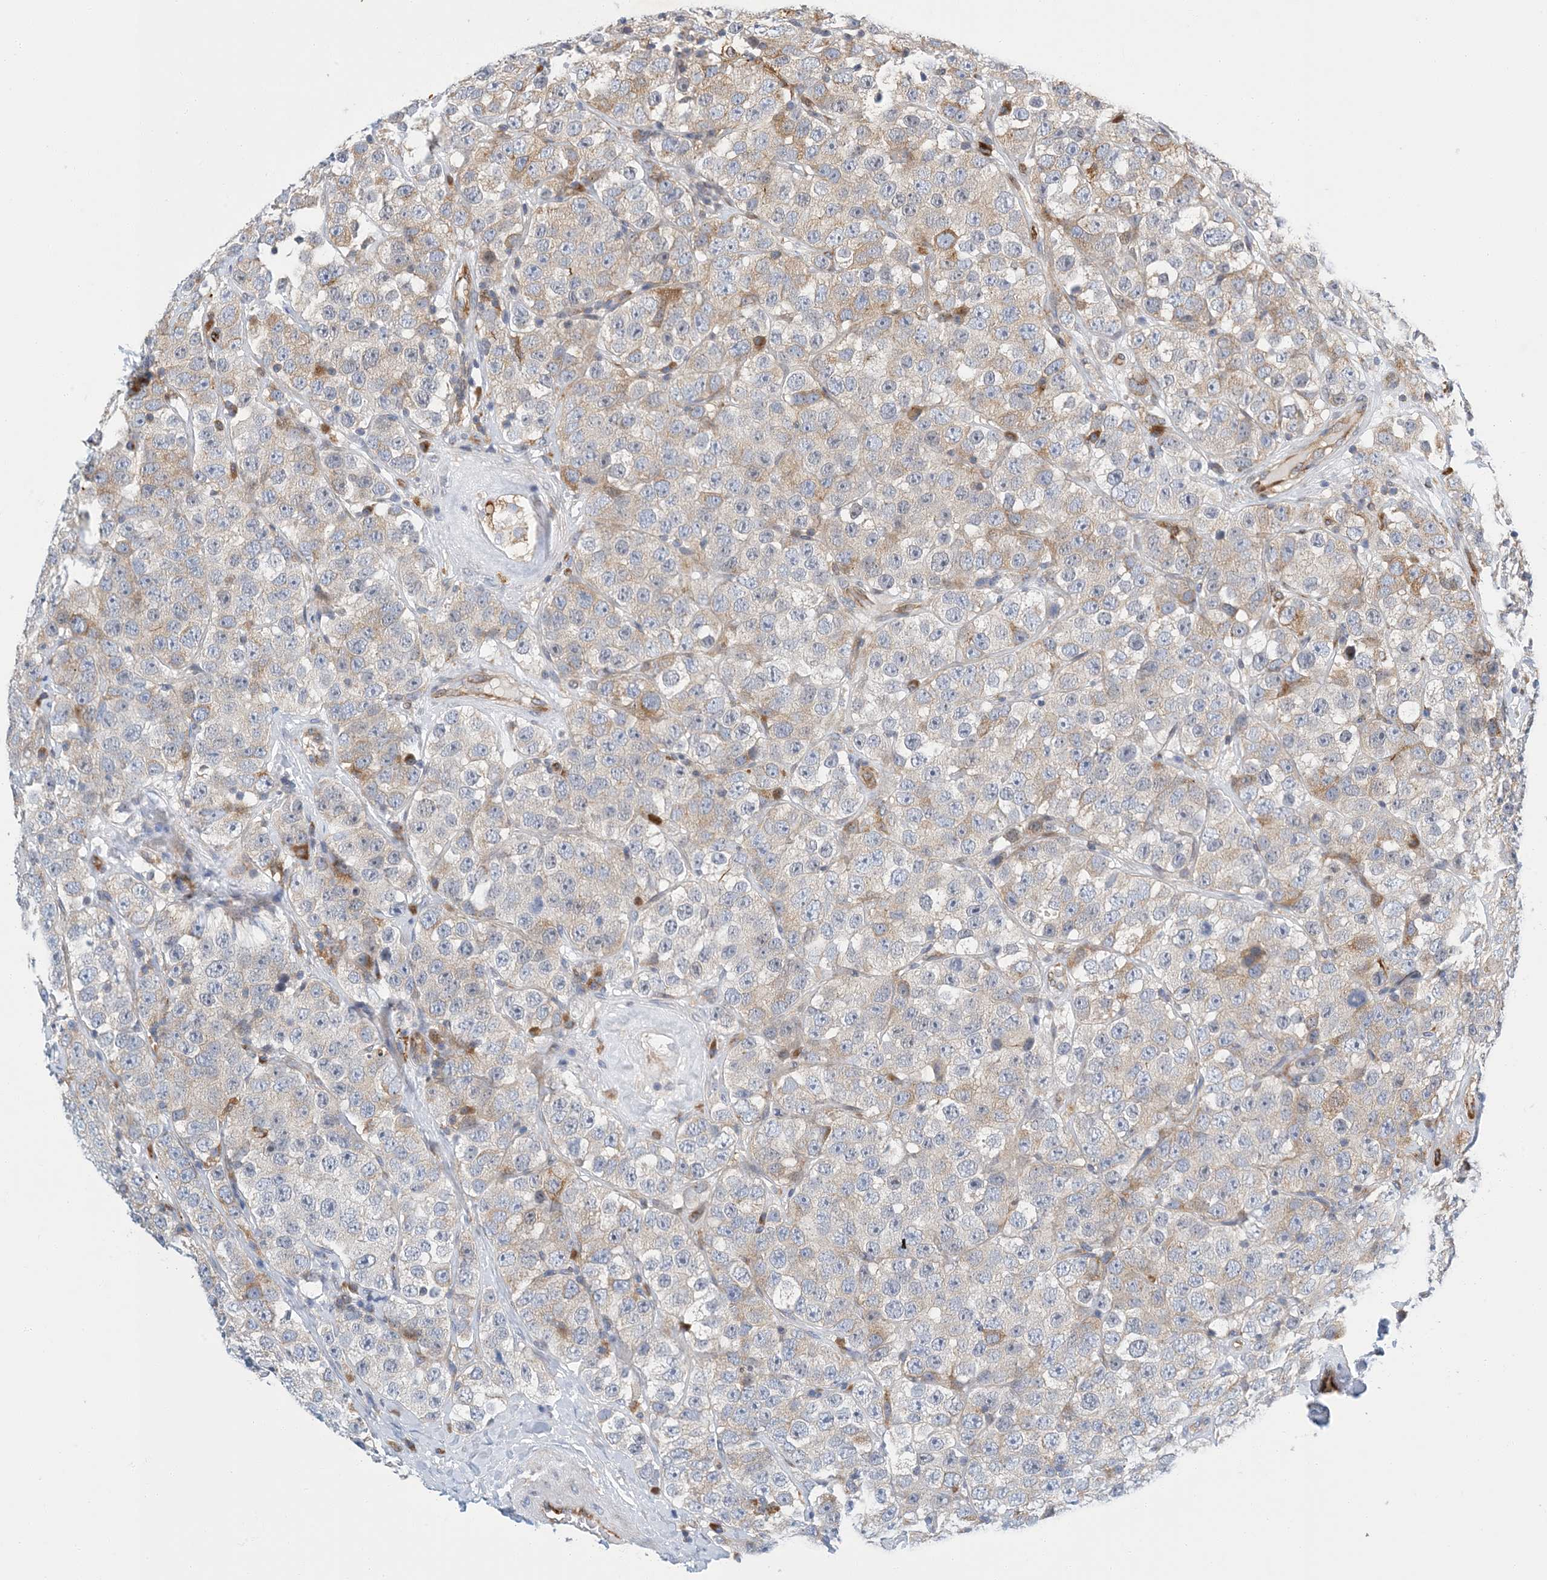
{"staining": {"intensity": "weak", "quantity": "<25%", "location": "cytoplasmic/membranous"}, "tissue": "testis cancer", "cell_type": "Tumor cells", "image_type": "cancer", "snomed": [{"axis": "morphology", "description": "Seminoma, NOS"}, {"axis": "topography", "description": "Testis"}], "caption": "Tumor cells are negative for protein expression in human seminoma (testis).", "gene": "PCDHA2", "patient": {"sex": "male", "age": 28}}